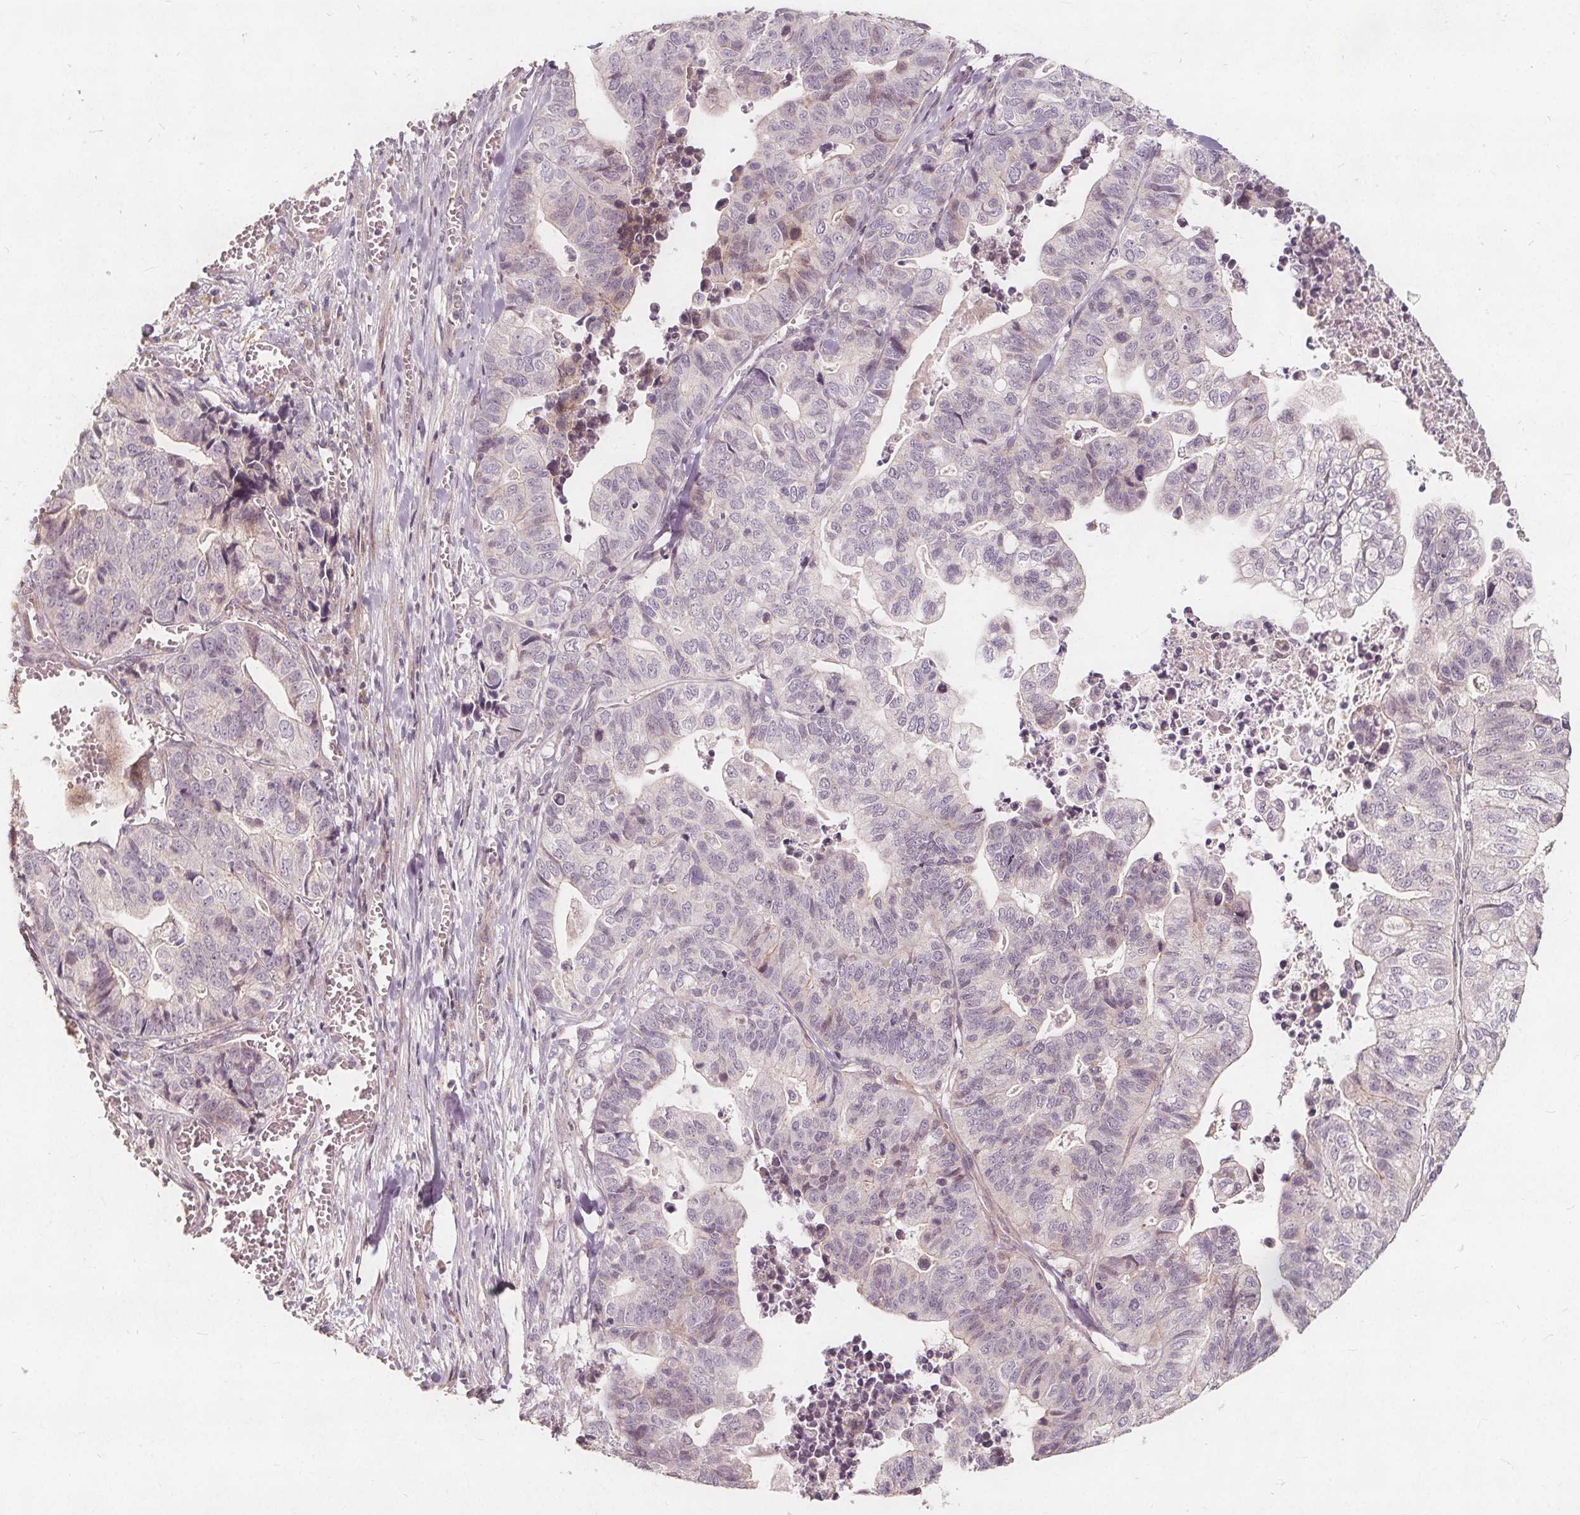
{"staining": {"intensity": "negative", "quantity": "none", "location": "none"}, "tissue": "stomach cancer", "cell_type": "Tumor cells", "image_type": "cancer", "snomed": [{"axis": "morphology", "description": "Adenocarcinoma, NOS"}, {"axis": "topography", "description": "Stomach, upper"}], "caption": "The photomicrograph exhibits no significant staining in tumor cells of stomach cancer (adenocarcinoma).", "gene": "PTPRT", "patient": {"sex": "female", "age": 67}}